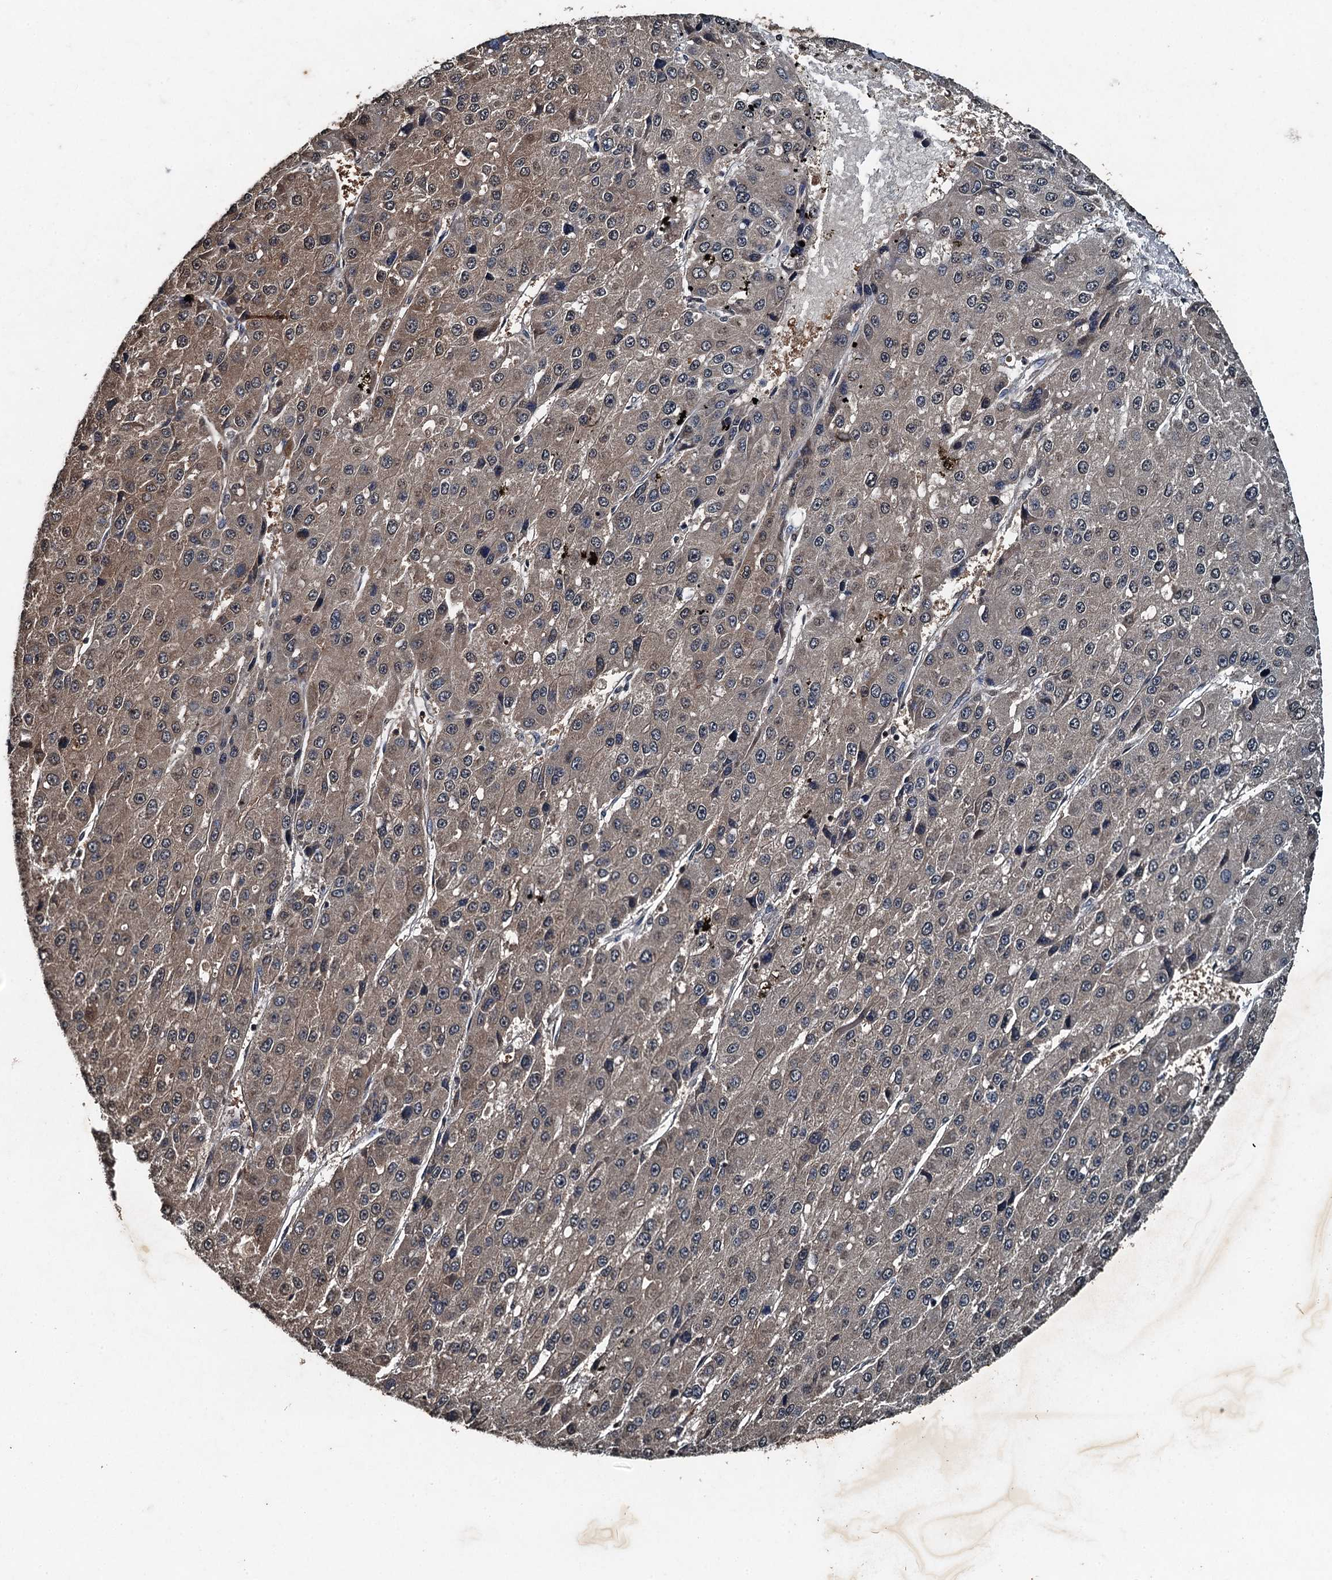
{"staining": {"intensity": "moderate", "quantity": "25%-75%", "location": "cytoplasmic/membranous"}, "tissue": "liver cancer", "cell_type": "Tumor cells", "image_type": "cancer", "snomed": [{"axis": "morphology", "description": "Carcinoma, Hepatocellular, NOS"}, {"axis": "topography", "description": "Liver"}], "caption": "Moderate cytoplasmic/membranous protein positivity is identified in approximately 25%-75% of tumor cells in hepatocellular carcinoma (liver). Immunohistochemistry stains the protein in brown and the nuclei are stained blue.", "gene": "TCTN1", "patient": {"sex": "female", "age": 73}}